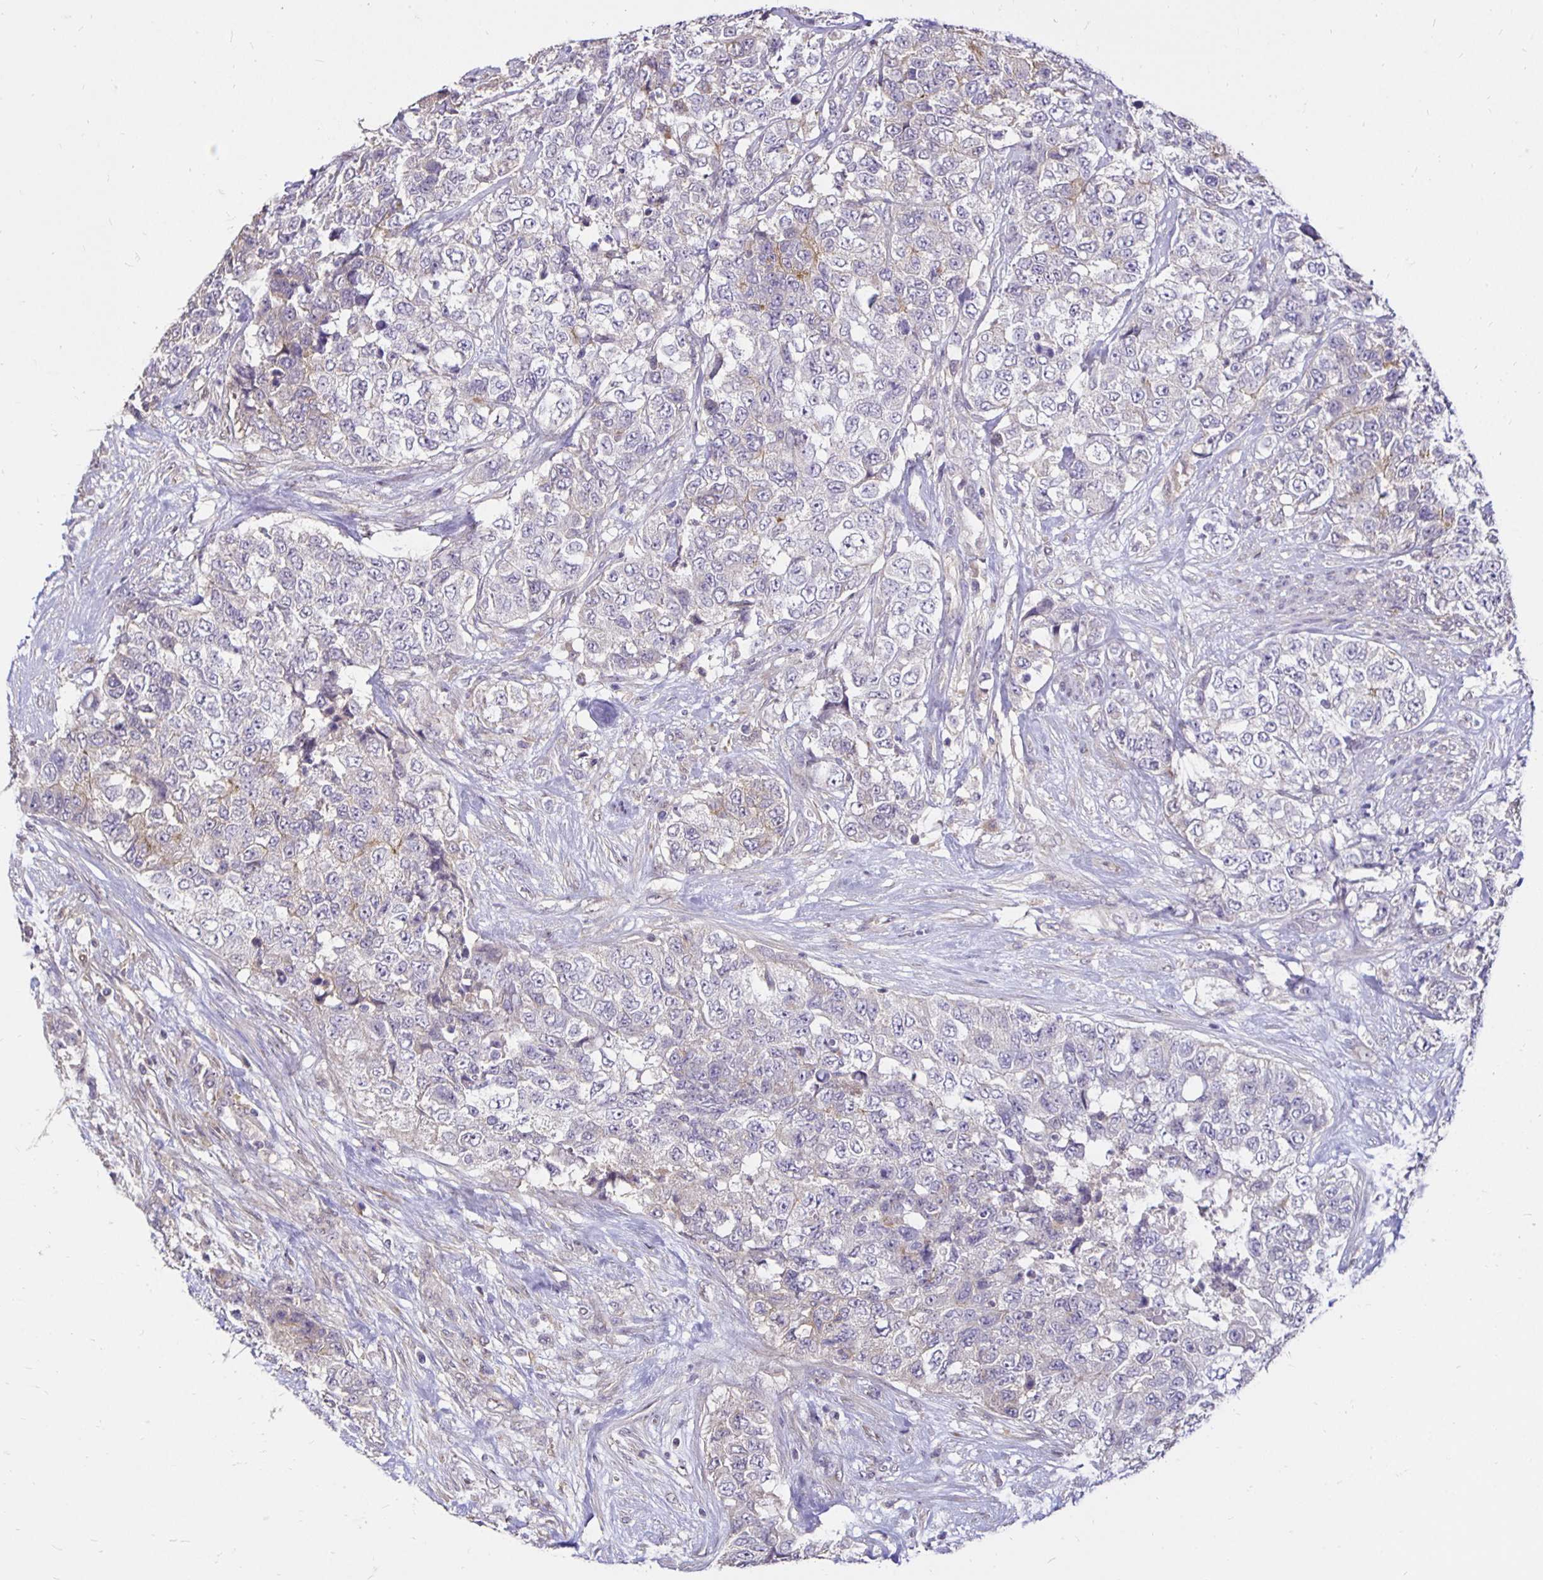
{"staining": {"intensity": "weak", "quantity": "<25%", "location": "cytoplasmic/membranous"}, "tissue": "urothelial cancer", "cell_type": "Tumor cells", "image_type": "cancer", "snomed": [{"axis": "morphology", "description": "Urothelial carcinoma, High grade"}, {"axis": "topography", "description": "Urinary bladder"}], "caption": "Immunohistochemistry histopathology image of human urothelial cancer stained for a protein (brown), which reveals no positivity in tumor cells.", "gene": "PNPLA3", "patient": {"sex": "female", "age": 78}}